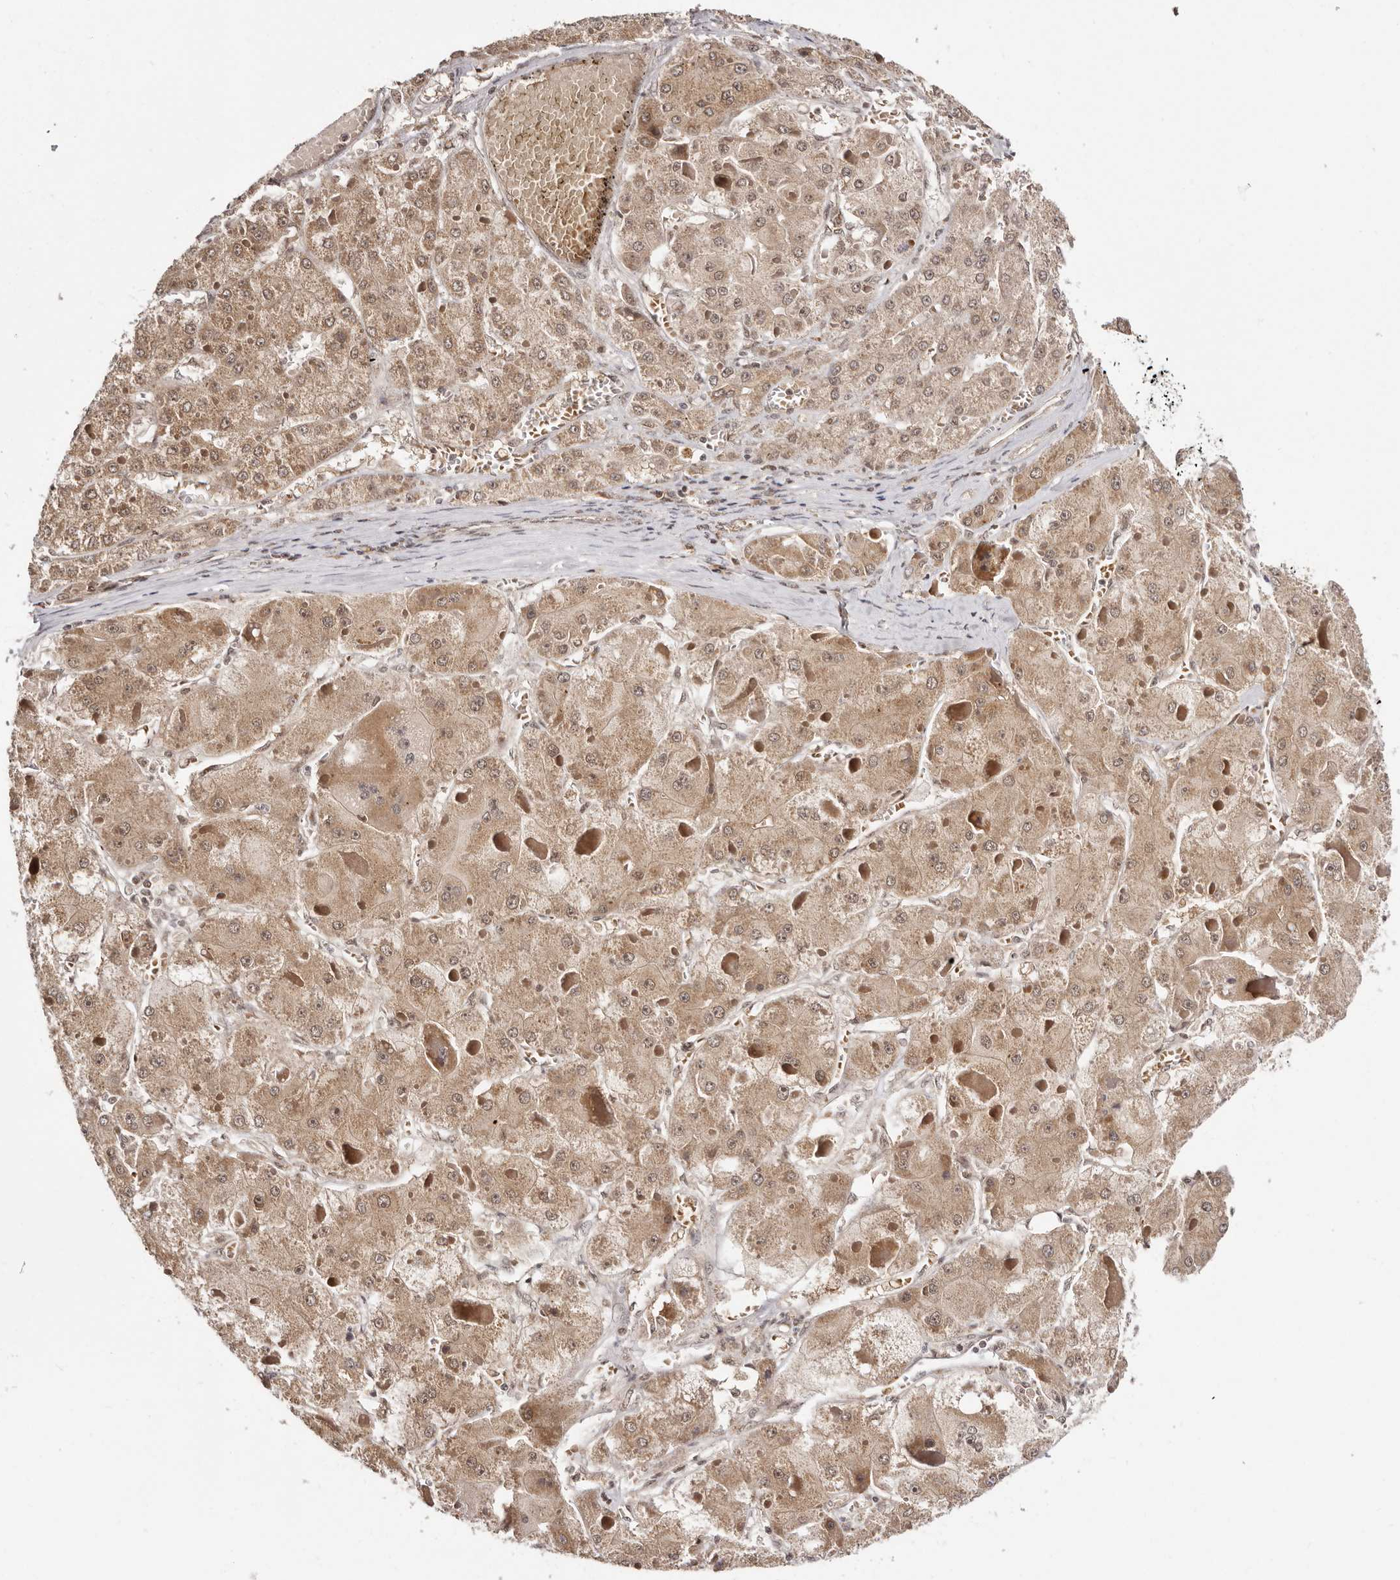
{"staining": {"intensity": "moderate", "quantity": ">75%", "location": "cytoplasmic/membranous,nuclear"}, "tissue": "liver cancer", "cell_type": "Tumor cells", "image_type": "cancer", "snomed": [{"axis": "morphology", "description": "Carcinoma, Hepatocellular, NOS"}, {"axis": "topography", "description": "Liver"}], "caption": "A brown stain highlights moderate cytoplasmic/membranous and nuclear staining of a protein in hepatocellular carcinoma (liver) tumor cells. Nuclei are stained in blue.", "gene": "MED8", "patient": {"sex": "female", "age": 73}}